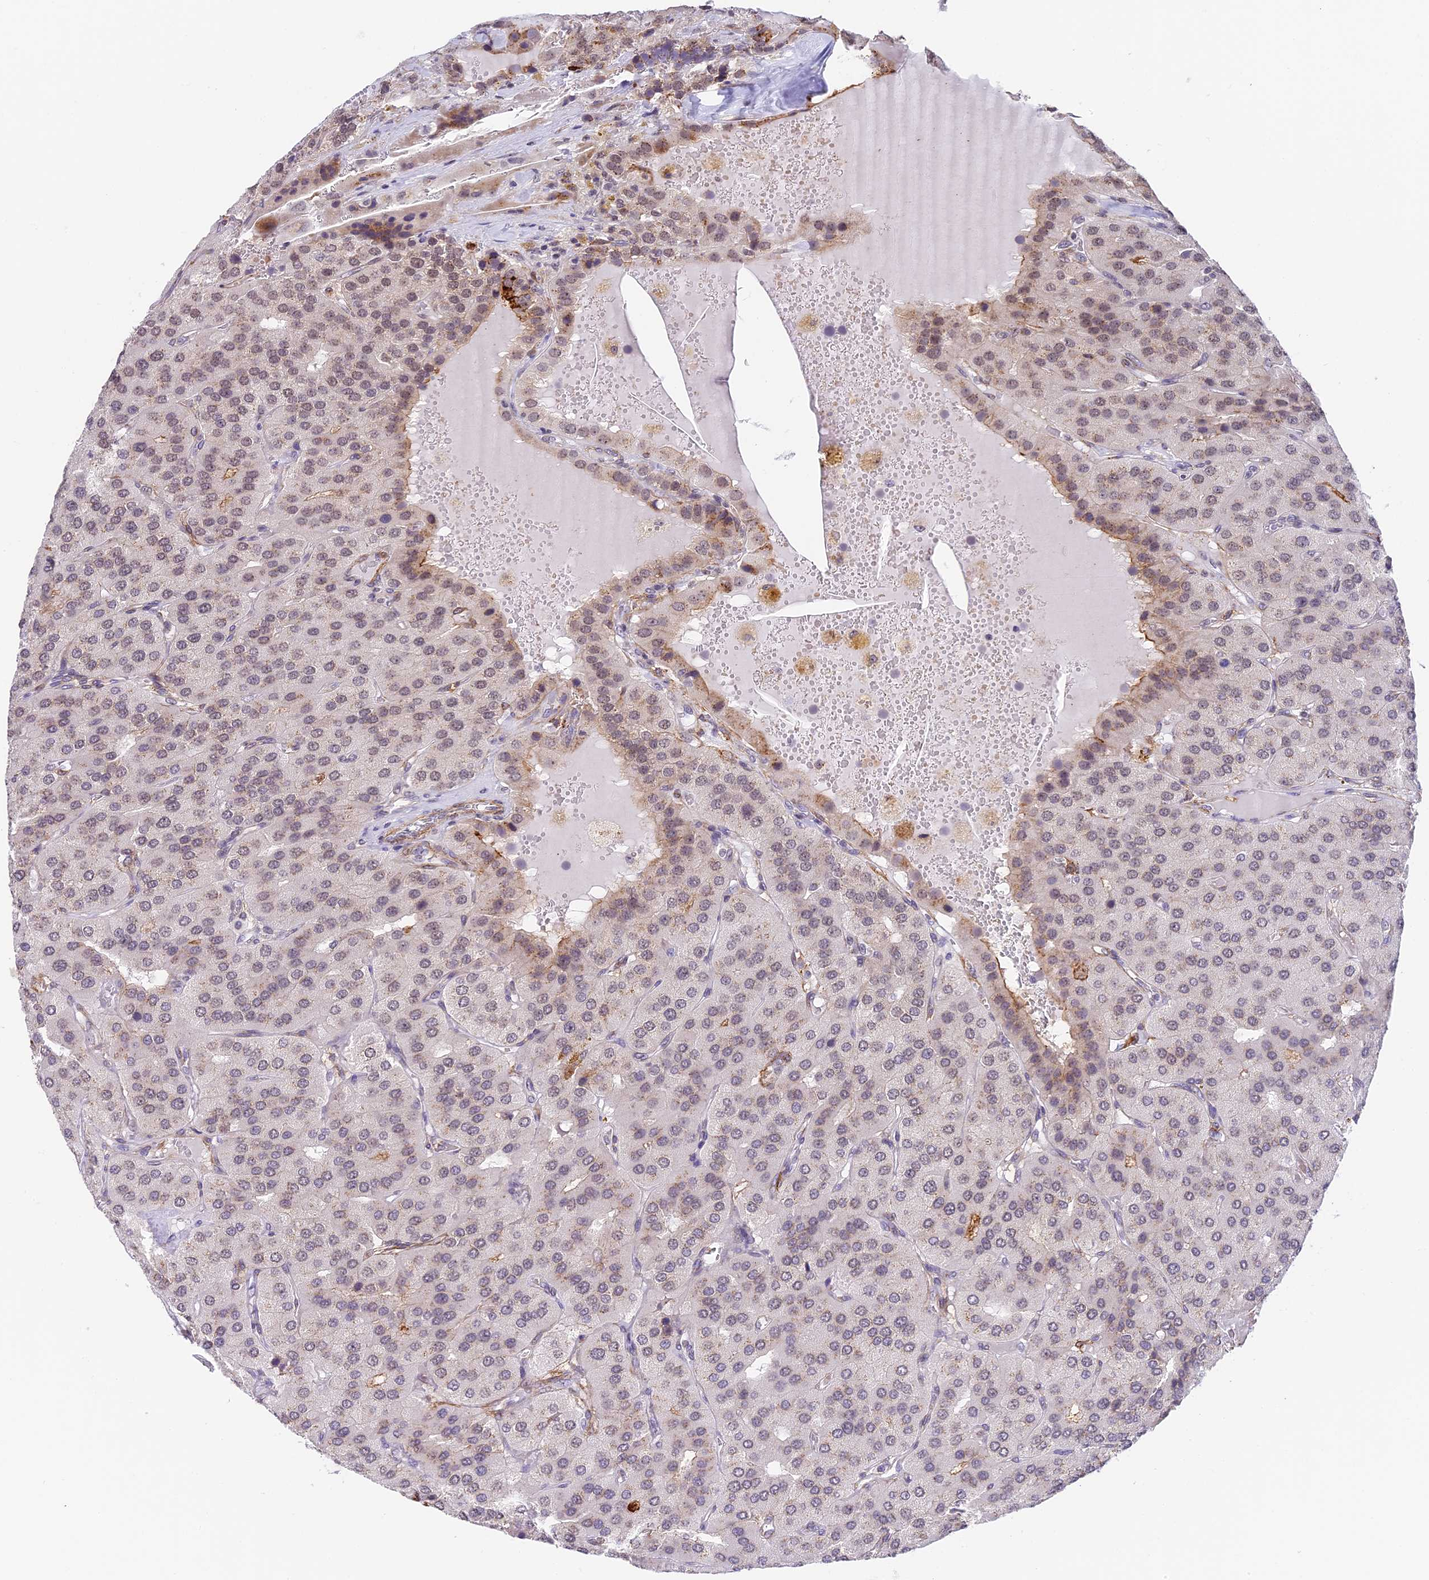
{"staining": {"intensity": "weak", "quantity": "<25%", "location": "cytoplasmic/membranous"}, "tissue": "parathyroid gland", "cell_type": "Glandular cells", "image_type": "normal", "snomed": [{"axis": "morphology", "description": "Normal tissue, NOS"}, {"axis": "morphology", "description": "Adenoma, NOS"}, {"axis": "topography", "description": "Parathyroid gland"}], "caption": "Protein analysis of unremarkable parathyroid gland displays no significant positivity in glandular cells.", "gene": "HEATR5B", "patient": {"sex": "female", "age": 86}}